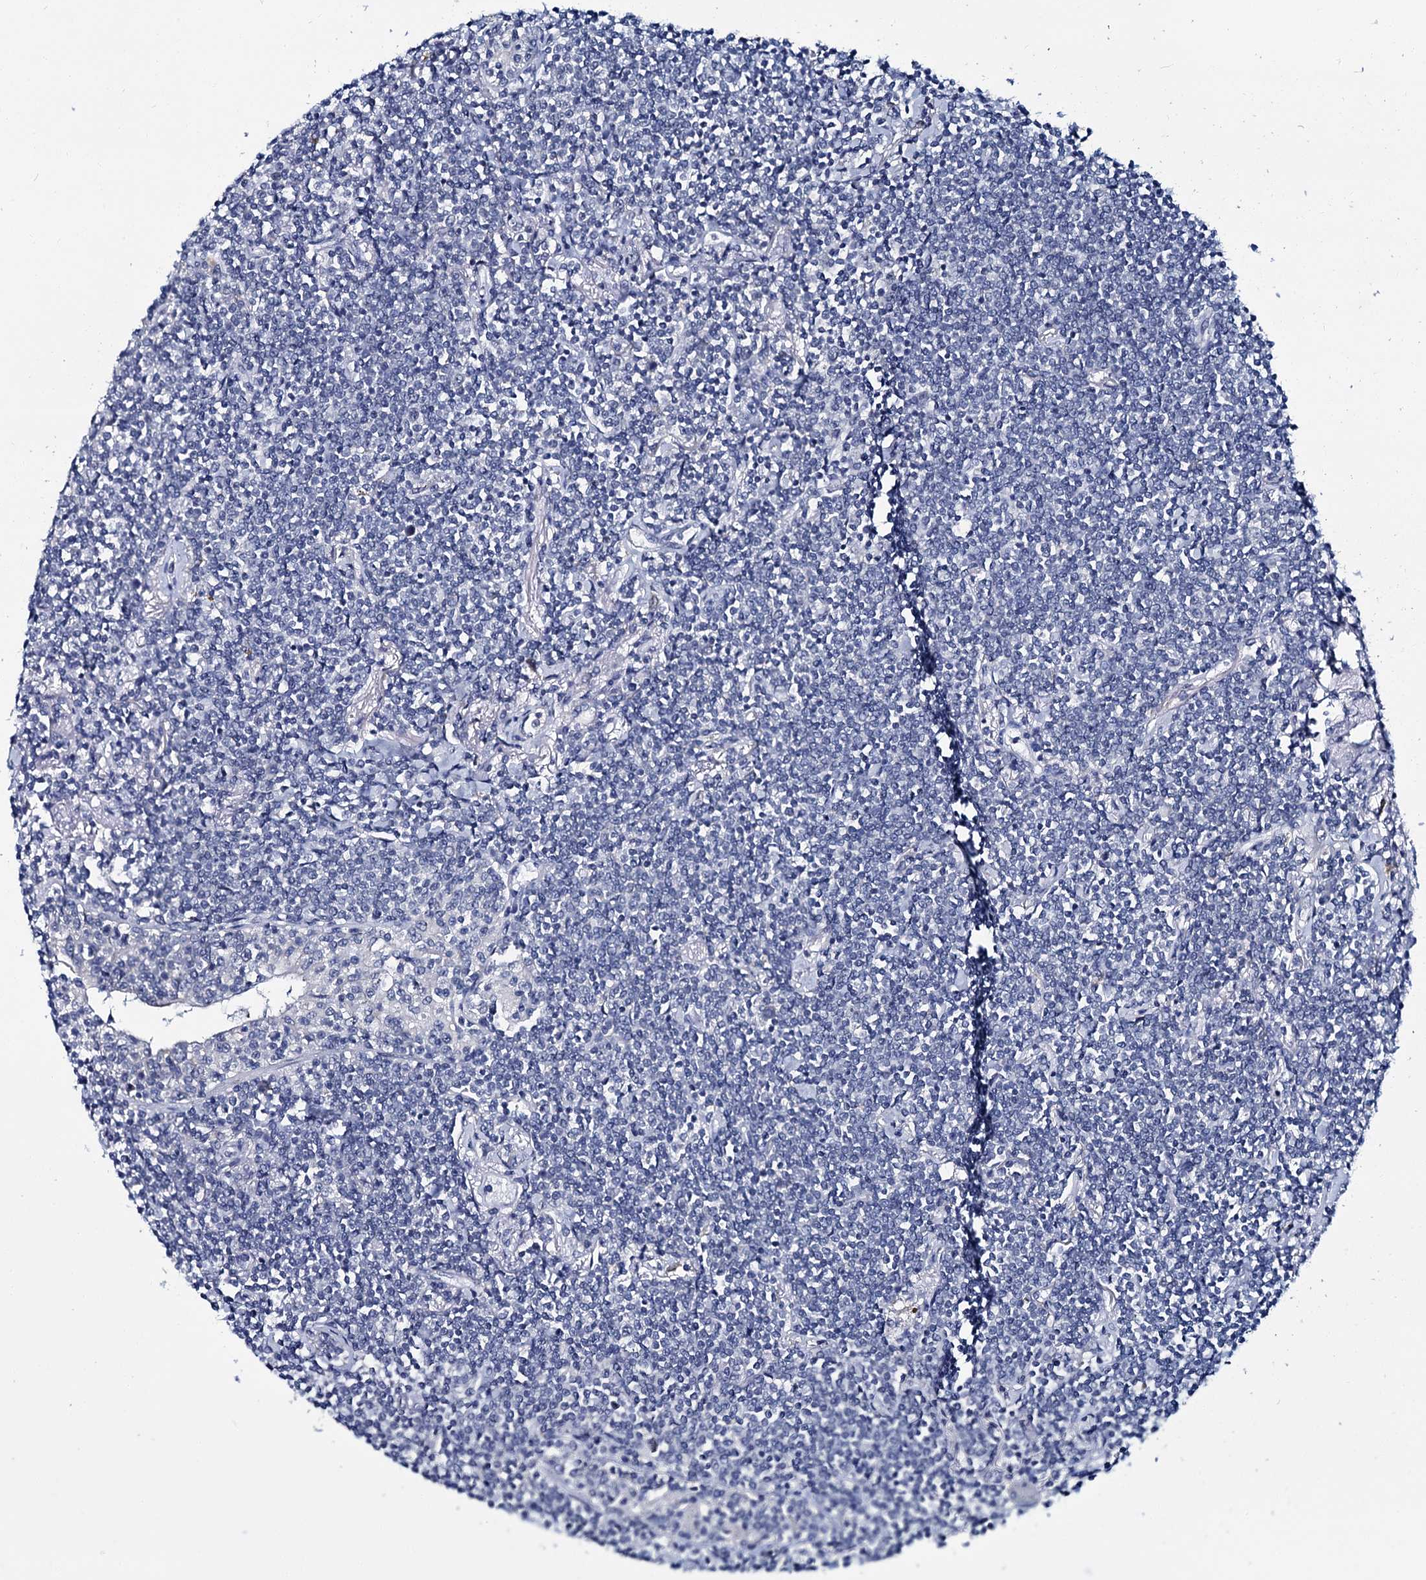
{"staining": {"intensity": "negative", "quantity": "none", "location": "none"}, "tissue": "lymphoma", "cell_type": "Tumor cells", "image_type": "cancer", "snomed": [{"axis": "morphology", "description": "Malignant lymphoma, non-Hodgkin's type, Low grade"}, {"axis": "topography", "description": "Lung"}], "caption": "Tumor cells show no significant staining in low-grade malignant lymphoma, non-Hodgkin's type.", "gene": "MIOX", "patient": {"sex": "female", "age": 71}}